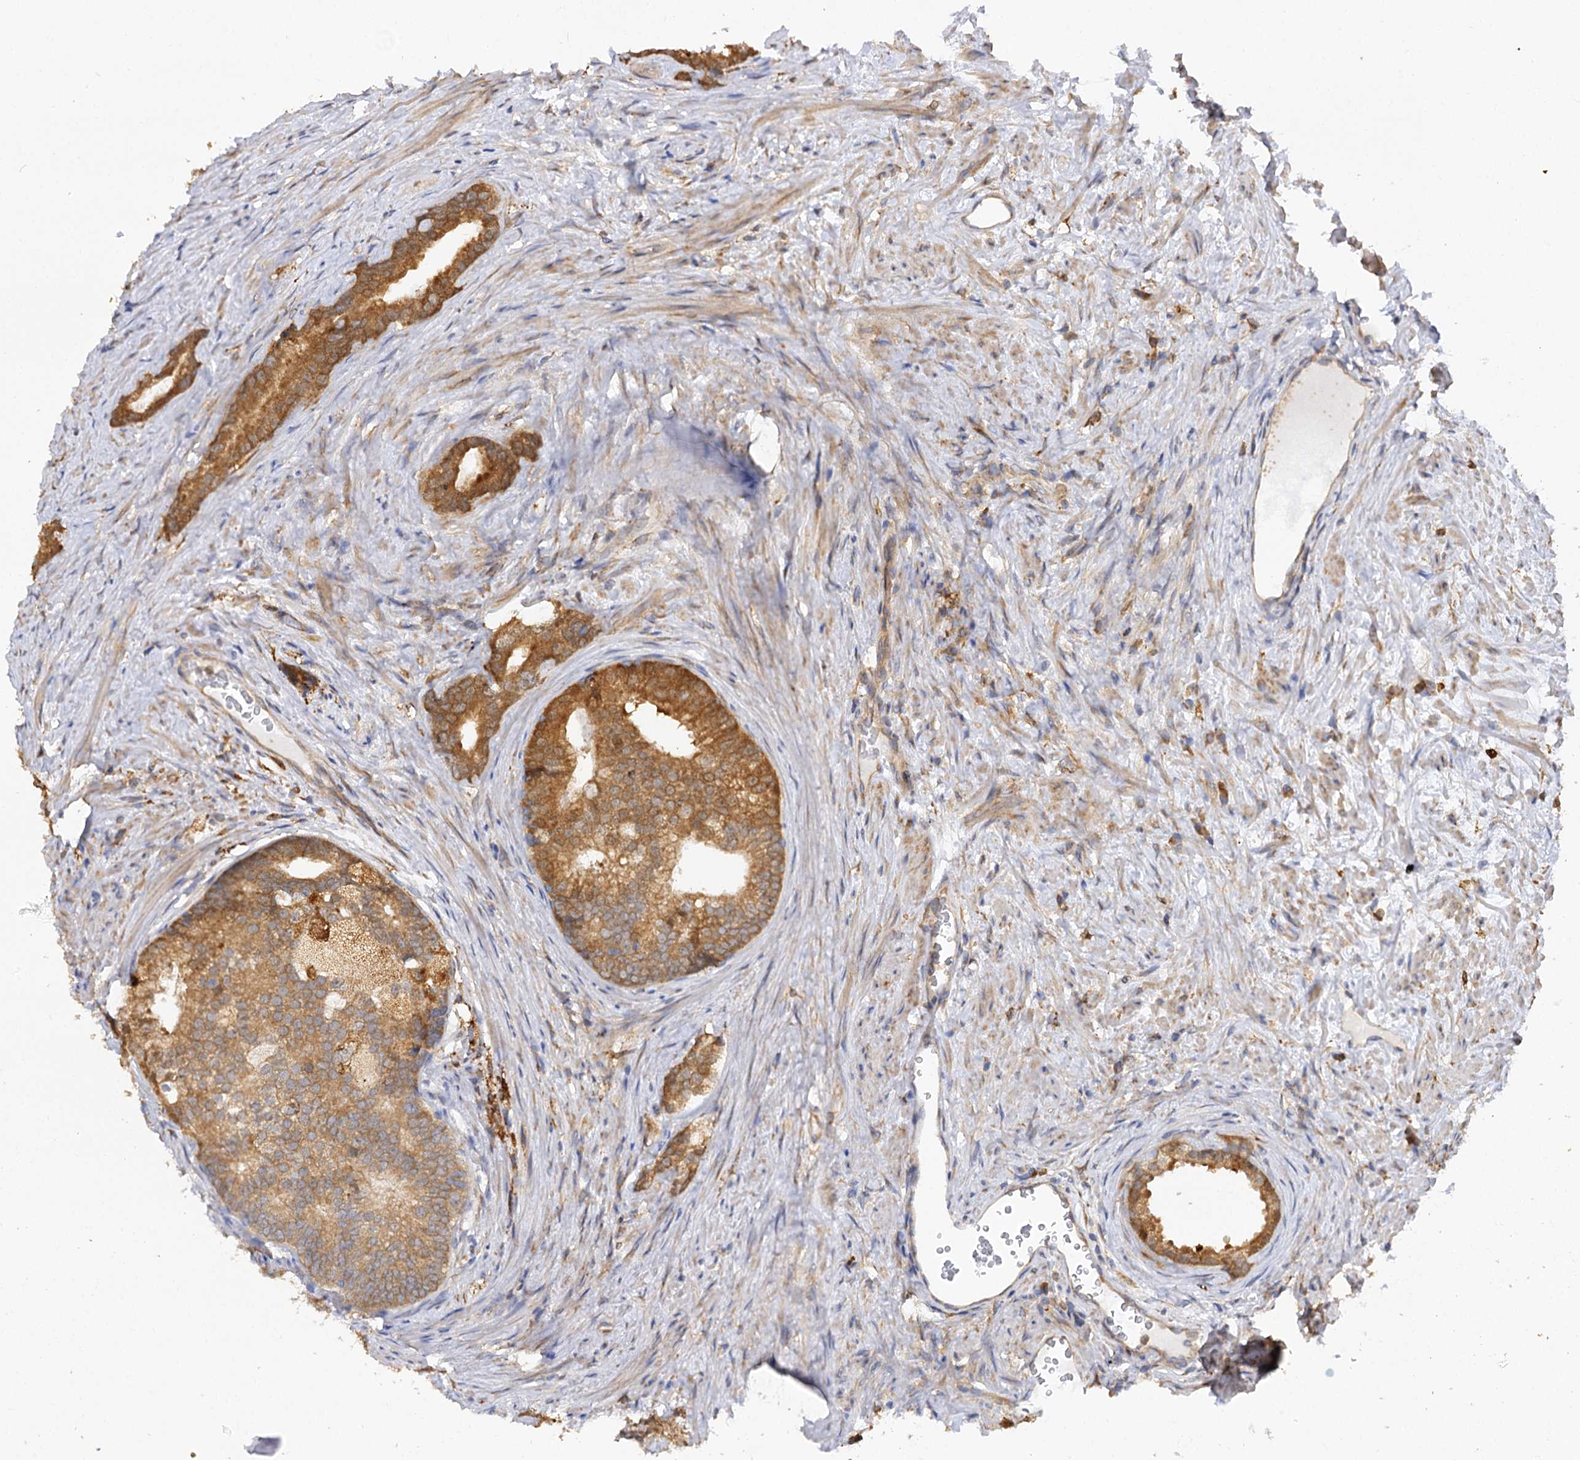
{"staining": {"intensity": "moderate", "quantity": ">75%", "location": "cytoplasmic/membranous"}, "tissue": "prostate cancer", "cell_type": "Tumor cells", "image_type": "cancer", "snomed": [{"axis": "morphology", "description": "Adenocarcinoma, Low grade"}, {"axis": "topography", "description": "Prostate"}], "caption": "Immunohistochemical staining of human prostate low-grade adenocarcinoma demonstrates medium levels of moderate cytoplasmic/membranous staining in about >75% of tumor cells. (brown staining indicates protein expression, while blue staining denotes nuclei).", "gene": "PPIP5K2", "patient": {"sex": "male", "age": 71}}